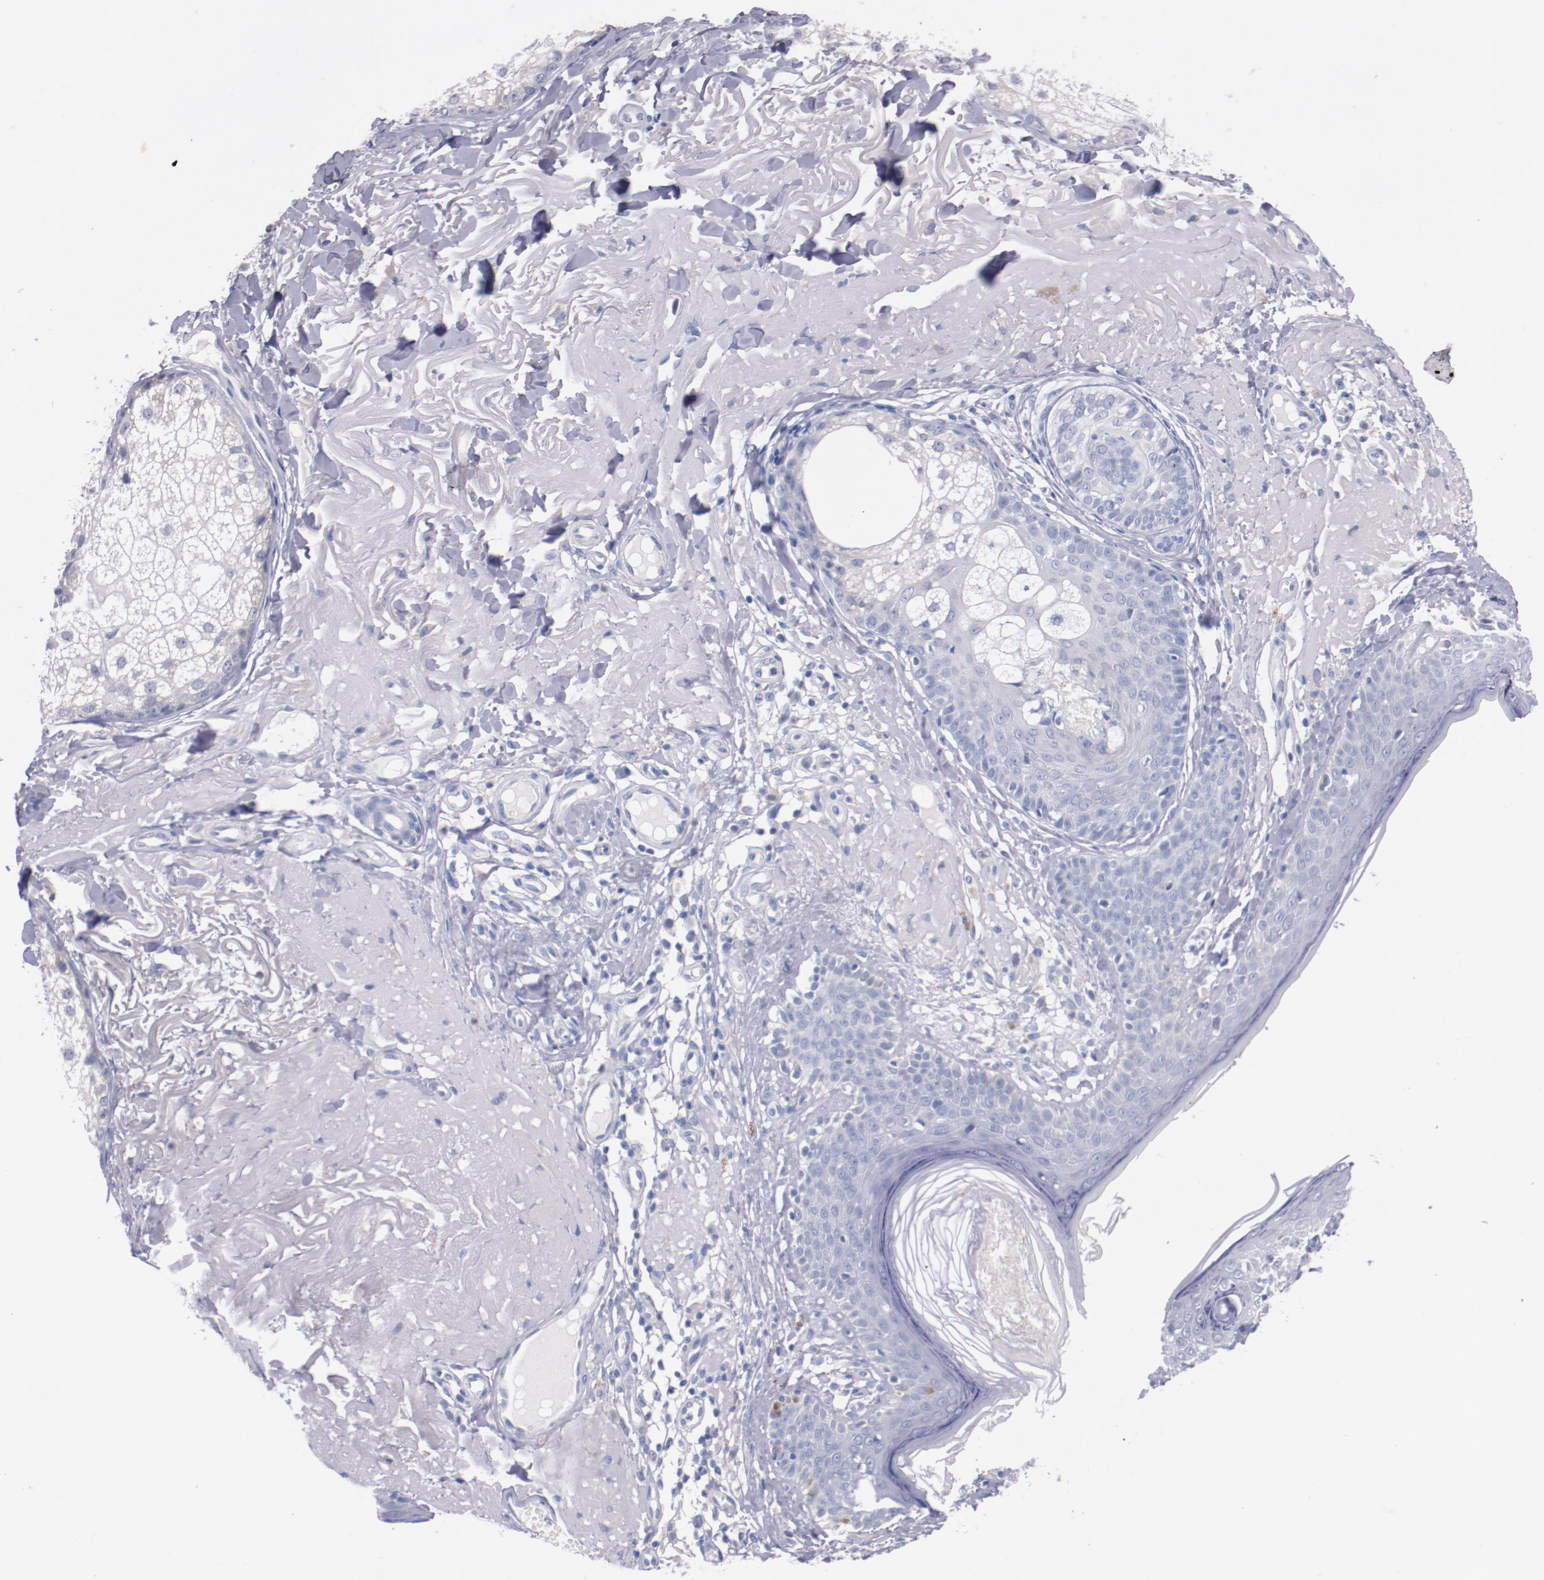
{"staining": {"intensity": "negative", "quantity": "none", "location": "none"}, "tissue": "skin cancer", "cell_type": "Tumor cells", "image_type": "cancer", "snomed": [{"axis": "morphology", "description": "Basal cell carcinoma"}, {"axis": "topography", "description": "Skin"}], "caption": "Protein analysis of basal cell carcinoma (skin) demonstrates no significant expression in tumor cells. Nuclei are stained in blue.", "gene": "CNTNAP2", "patient": {"sex": "male", "age": 74}}